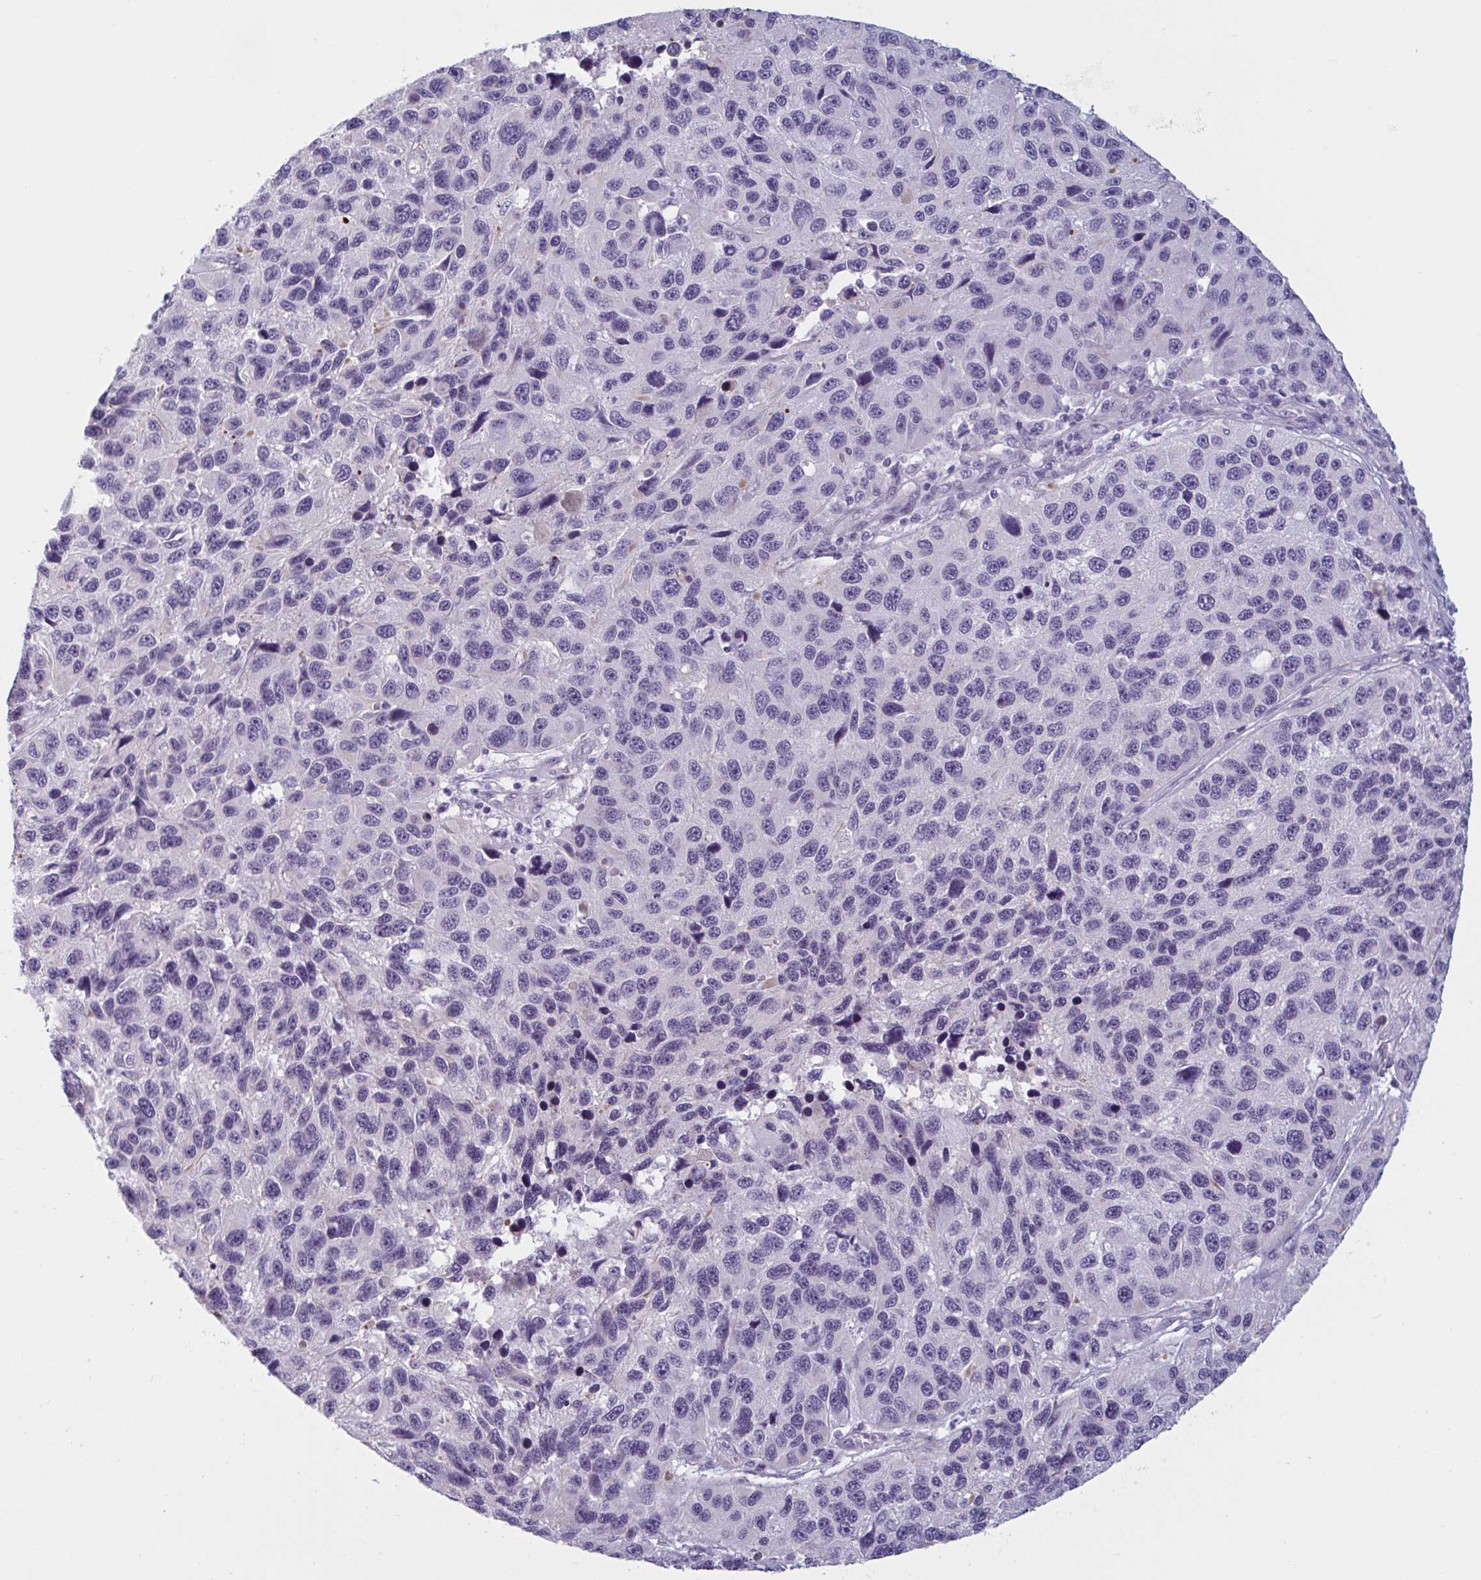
{"staining": {"intensity": "negative", "quantity": "none", "location": "none"}, "tissue": "melanoma", "cell_type": "Tumor cells", "image_type": "cancer", "snomed": [{"axis": "morphology", "description": "Malignant melanoma, NOS"}, {"axis": "topography", "description": "Skin"}], "caption": "Protein analysis of melanoma displays no significant positivity in tumor cells.", "gene": "OR1L3", "patient": {"sex": "male", "age": 53}}